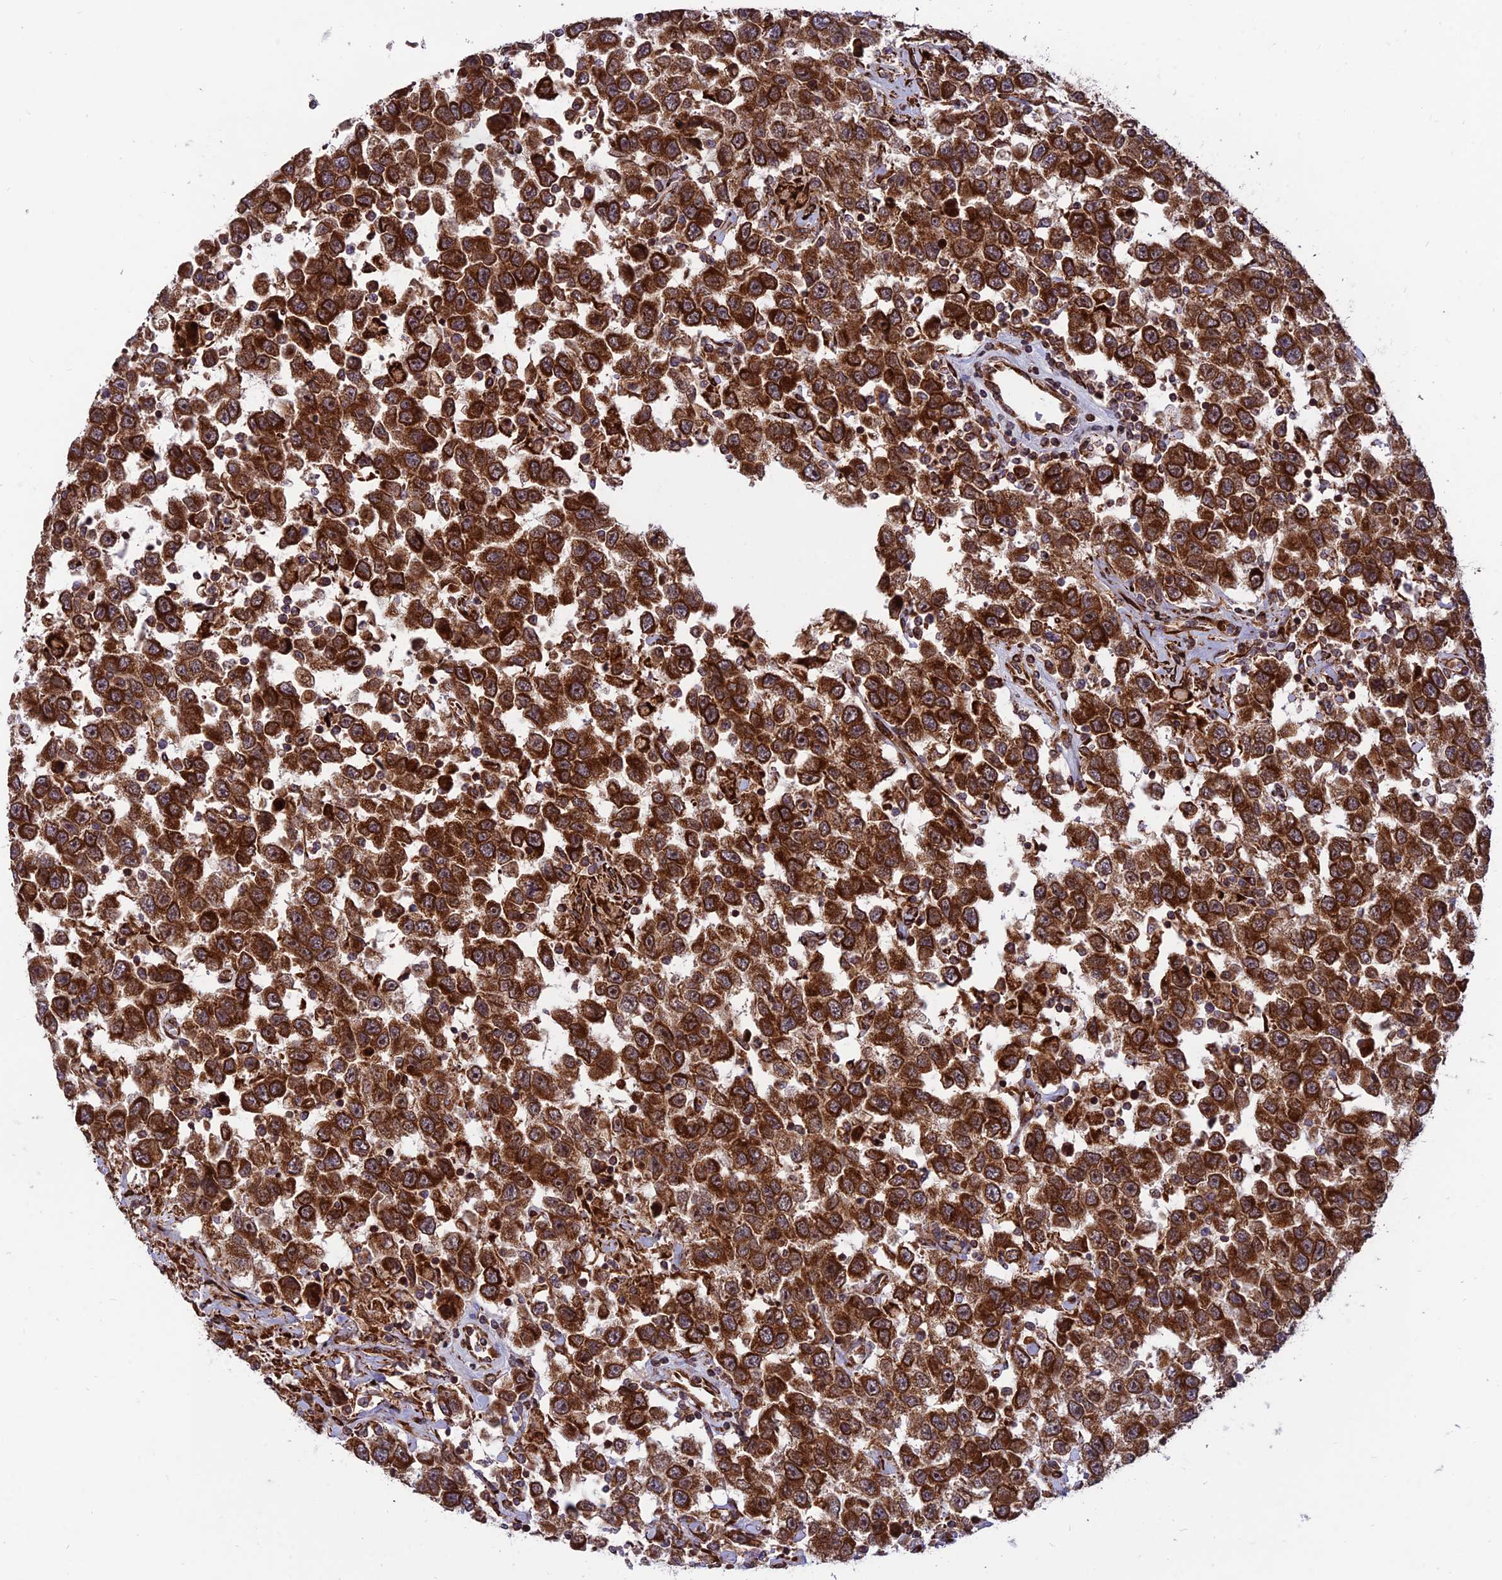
{"staining": {"intensity": "strong", "quantity": ">75%", "location": "cytoplasmic/membranous,nuclear"}, "tissue": "testis cancer", "cell_type": "Tumor cells", "image_type": "cancer", "snomed": [{"axis": "morphology", "description": "Seminoma, NOS"}, {"axis": "topography", "description": "Testis"}], "caption": "Human seminoma (testis) stained with a protein marker exhibits strong staining in tumor cells.", "gene": "CRTAP", "patient": {"sex": "male", "age": 41}}